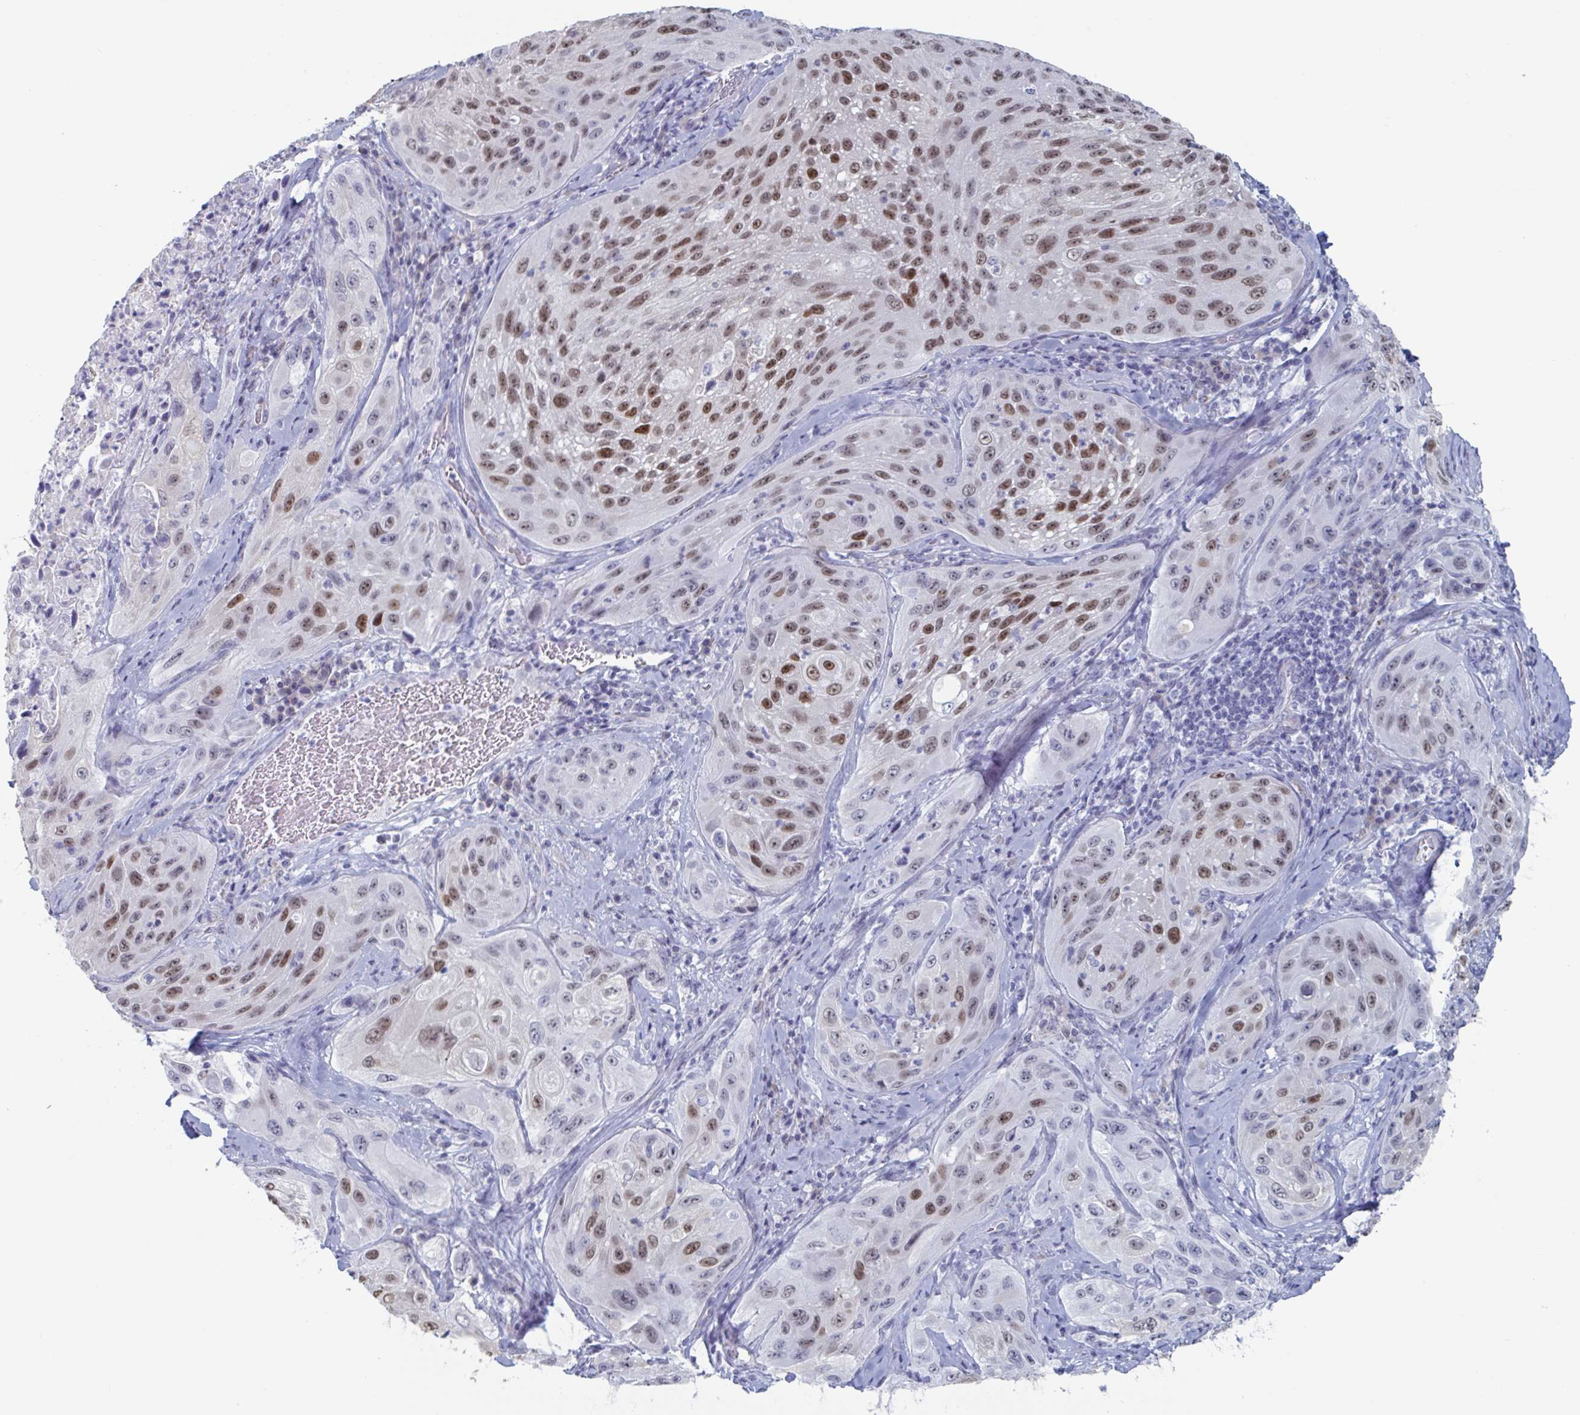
{"staining": {"intensity": "moderate", "quantity": ">75%", "location": "nuclear"}, "tissue": "cervical cancer", "cell_type": "Tumor cells", "image_type": "cancer", "snomed": [{"axis": "morphology", "description": "Squamous cell carcinoma, NOS"}, {"axis": "topography", "description": "Cervix"}], "caption": "Cervical squamous cell carcinoma tissue displays moderate nuclear expression in about >75% of tumor cells The protein of interest is shown in brown color, while the nuclei are stained blue.", "gene": "FOXA1", "patient": {"sex": "female", "age": 42}}